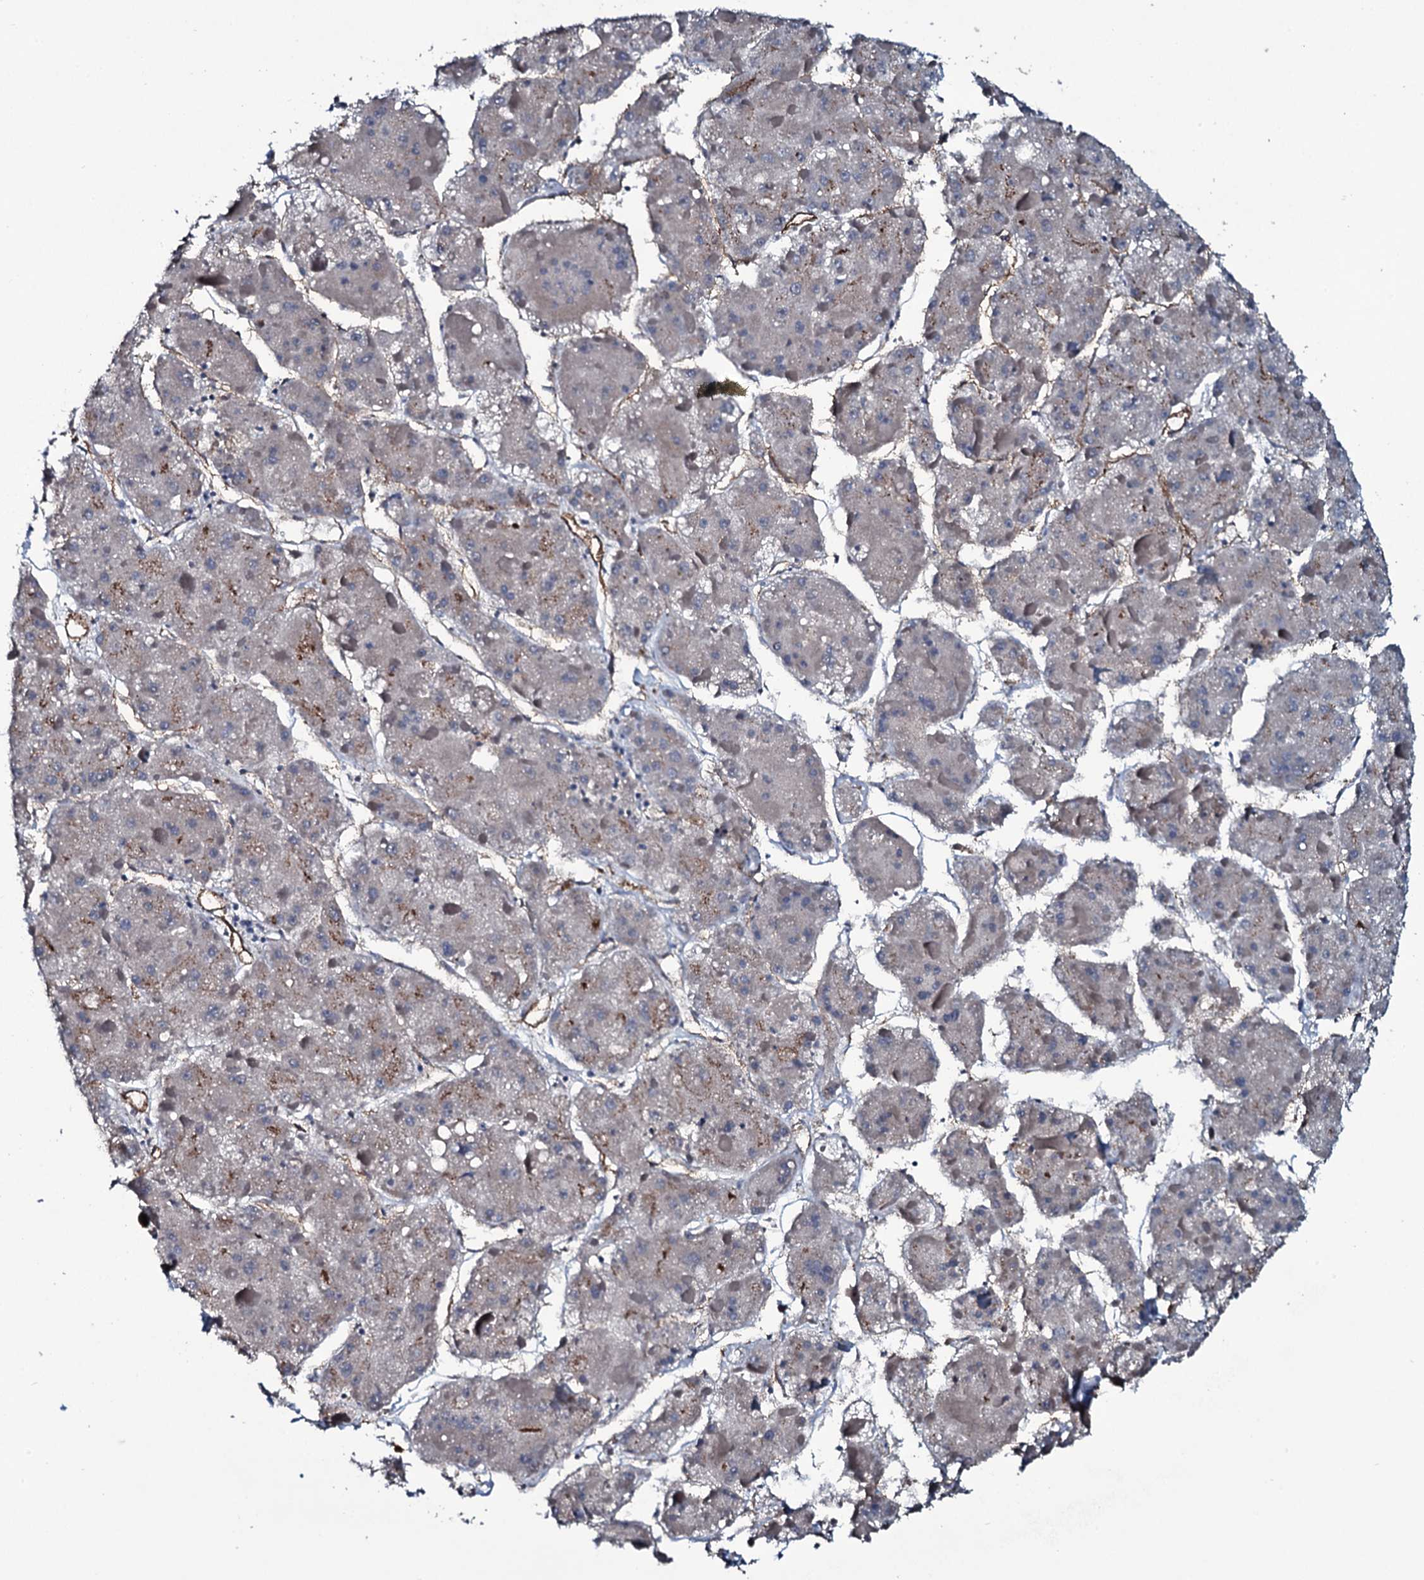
{"staining": {"intensity": "weak", "quantity": "25%-75%", "location": "cytoplasmic/membranous"}, "tissue": "liver cancer", "cell_type": "Tumor cells", "image_type": "cancer", "snomed": [{"axis": "morphology", "description": "Carcinoma, Hepatocellular, NOS"}, {"axis": "topography", "description": "Liver"}], "caption": "Immunohistochemistry (IHC) micrograph of liver cancer stained for a protein (brown), which exhibits low levels of weak cytoplasmic/membranous expression in approximately 25%-75% of tumor cells.", "gene": "CLEC14A", "patient": {"sex": "female", "age": 73}}